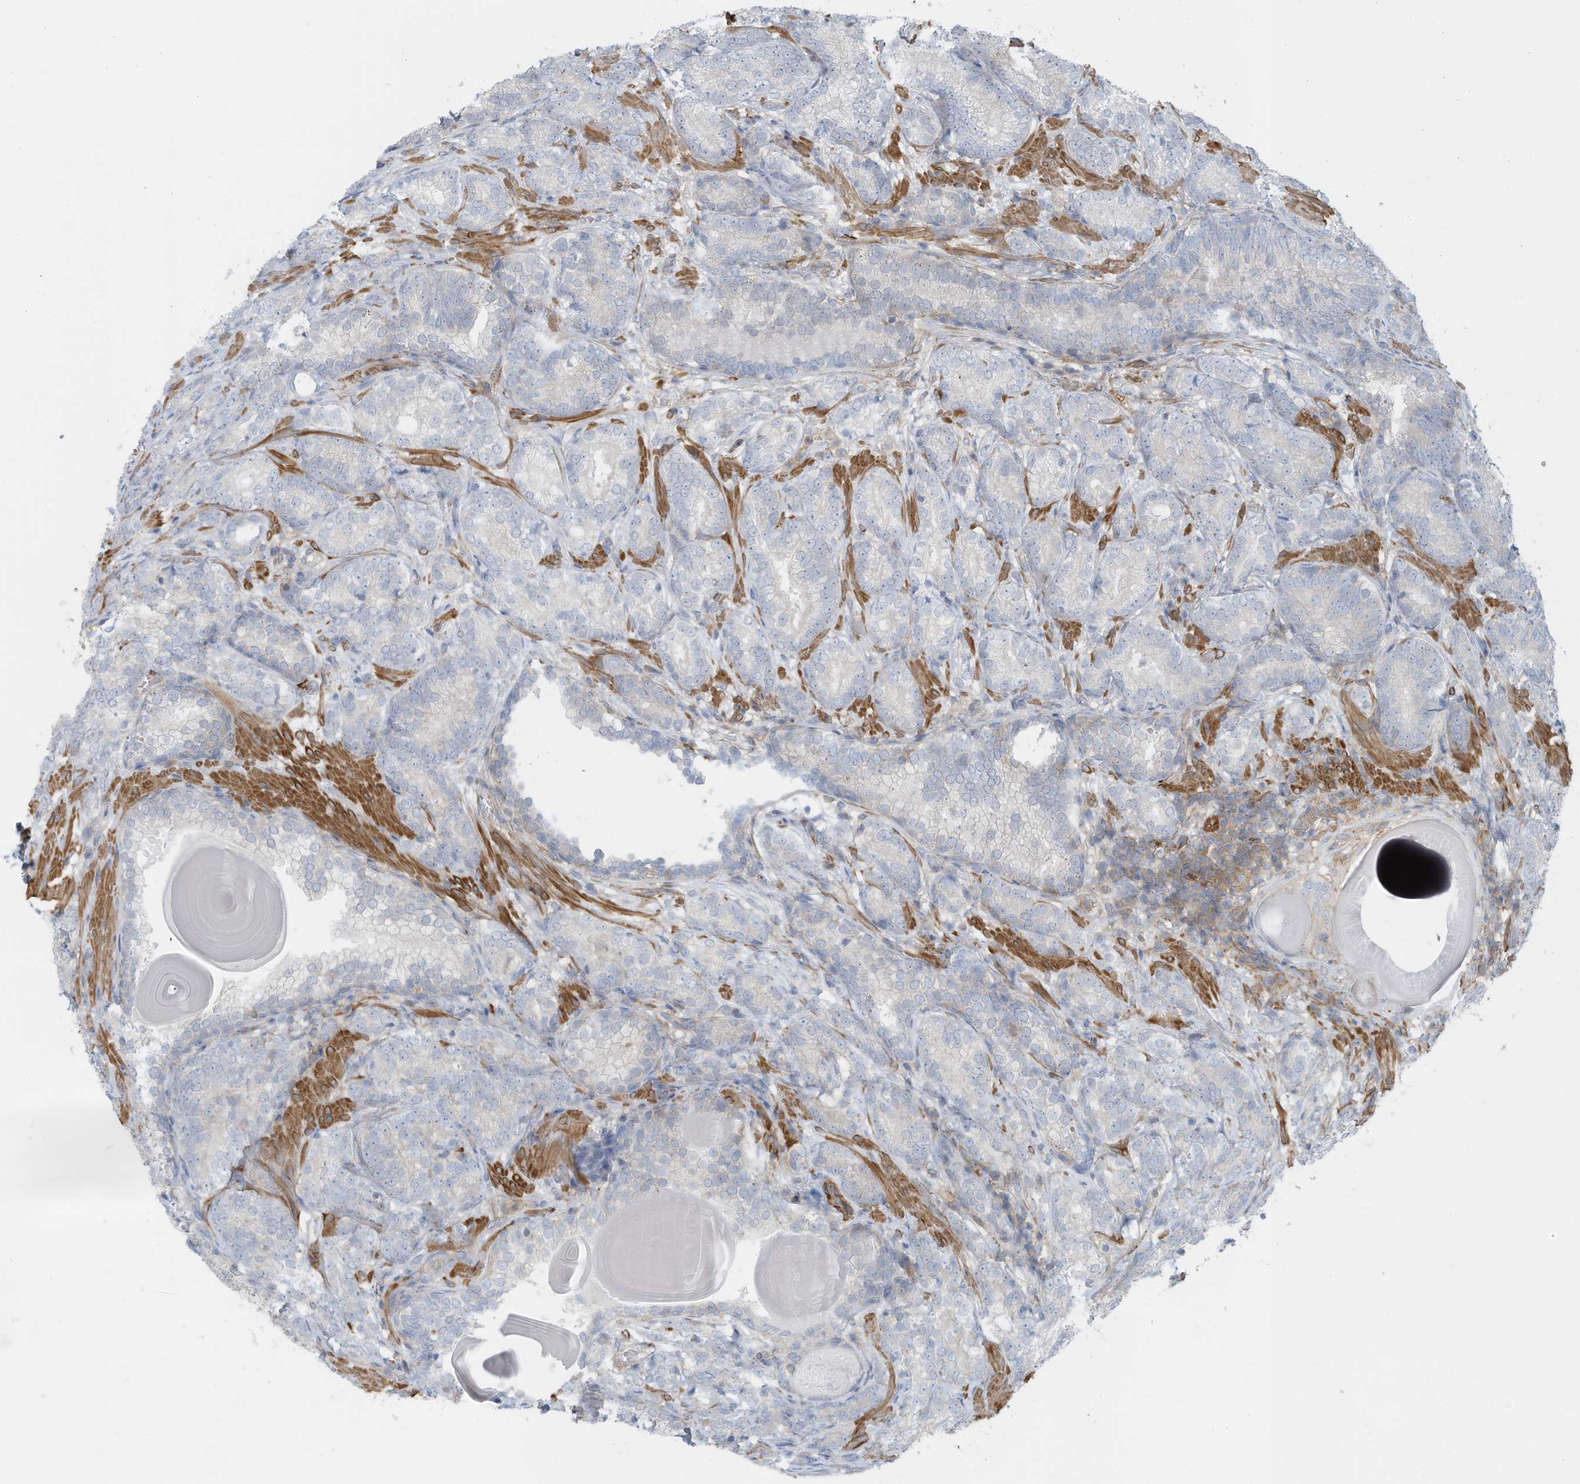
{"staining": {"intensity": "negative", "quantity": "none", "location": "none"}, "tissue": "prostate cancer", "cell_type": "Tumor cells", "image_type": "cancer", "snomed": [{"axis": "morphology", "description": "Adenocarcinoma, High grade"}, {"axis": "topography", "description": "Prostate"}], "caption": "Photomicrograph shows no protein positivity in tumor cells of prostate high-grade adenocarcinoma tissue.", "gene": "ZNF846", "patient": {"sex": "male", "age": 66}}